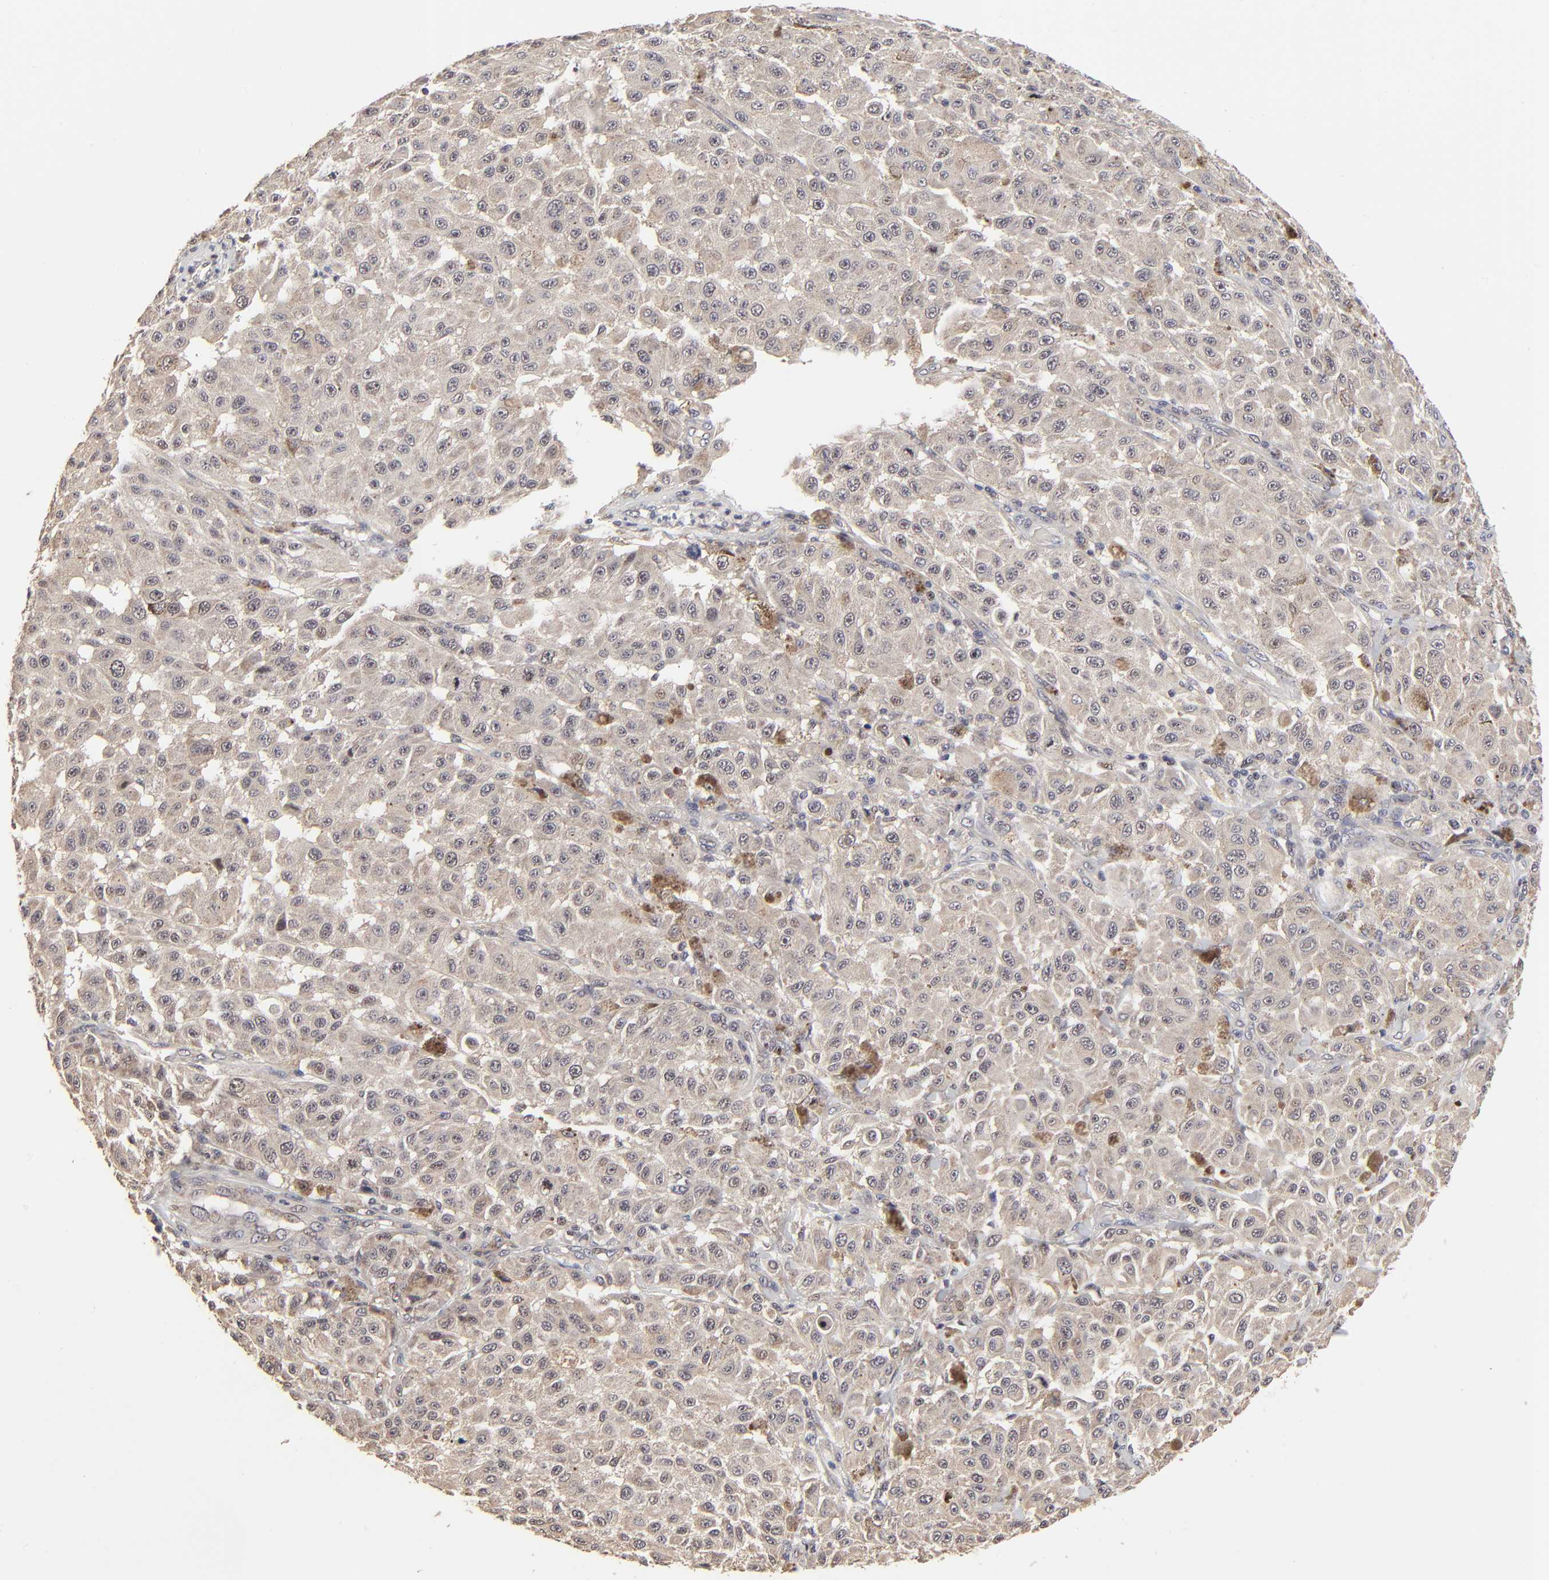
{"staining": {"intensity": "moderate", "quantity": ">75%", "location": "cytoplasmic/membranous"}, "tissue": "melanoma", "cell_type": "Tumor cells", "image_type": "cancer", "snomed": [{"axis": "morphology", "description": "Malignant melanoma, NOS"}, {"axis": "topography", "description": "Skin"}], "caption": "A medium amount of moderate cytoplasmic/membranous positivity is seen in about >75% of tumor cells in melanoma tissue. The staining was performed using DAB (3,3'-diaminobenzidine), with brown indicating positive protein expression. Nuclei are stained blue with hematoxylin.", "gene": "FRMD8", "patient": {"sex": "female", "age": 64}}